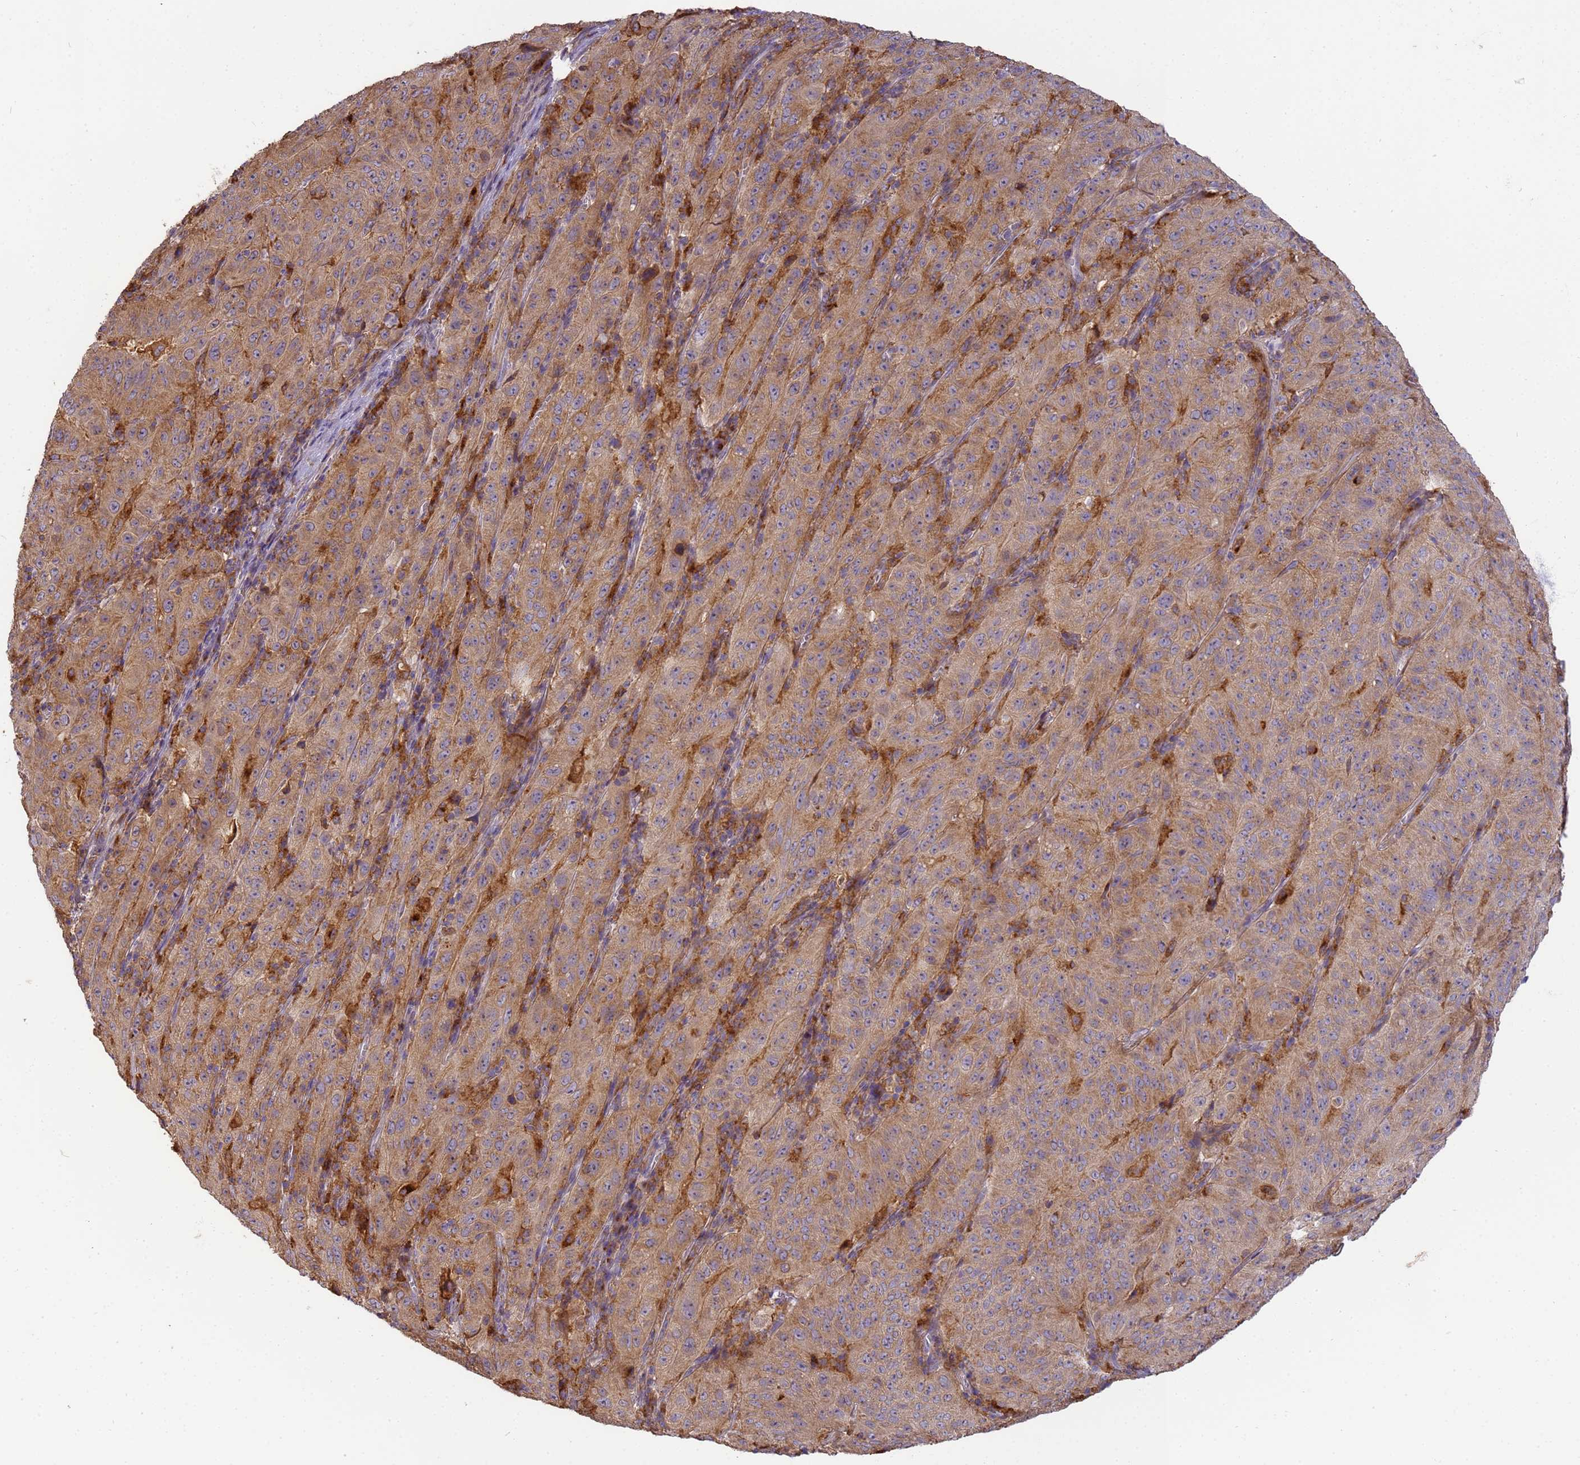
{"staining": {"intensity": "weak", "quantity": ">75%", "location": "cytoplasmic/membranous"}, "tissue": "pancreatic cancer", "cell_type": "Tumor cells", "image_type": "cancer", "snomed": [{"axis": "morphology", "description": "Adenocarcinoma, NOS"}, {"axis": "topography", "description": "Pancreas"}], "caption": "Tumor cells demonstrate weak cytoplasmic/membranous expression in about >75% of cells in adenocarcinoma (pancreatic).", "gene": "M6PR", "patient": {"sex": "male", "age": 63}}